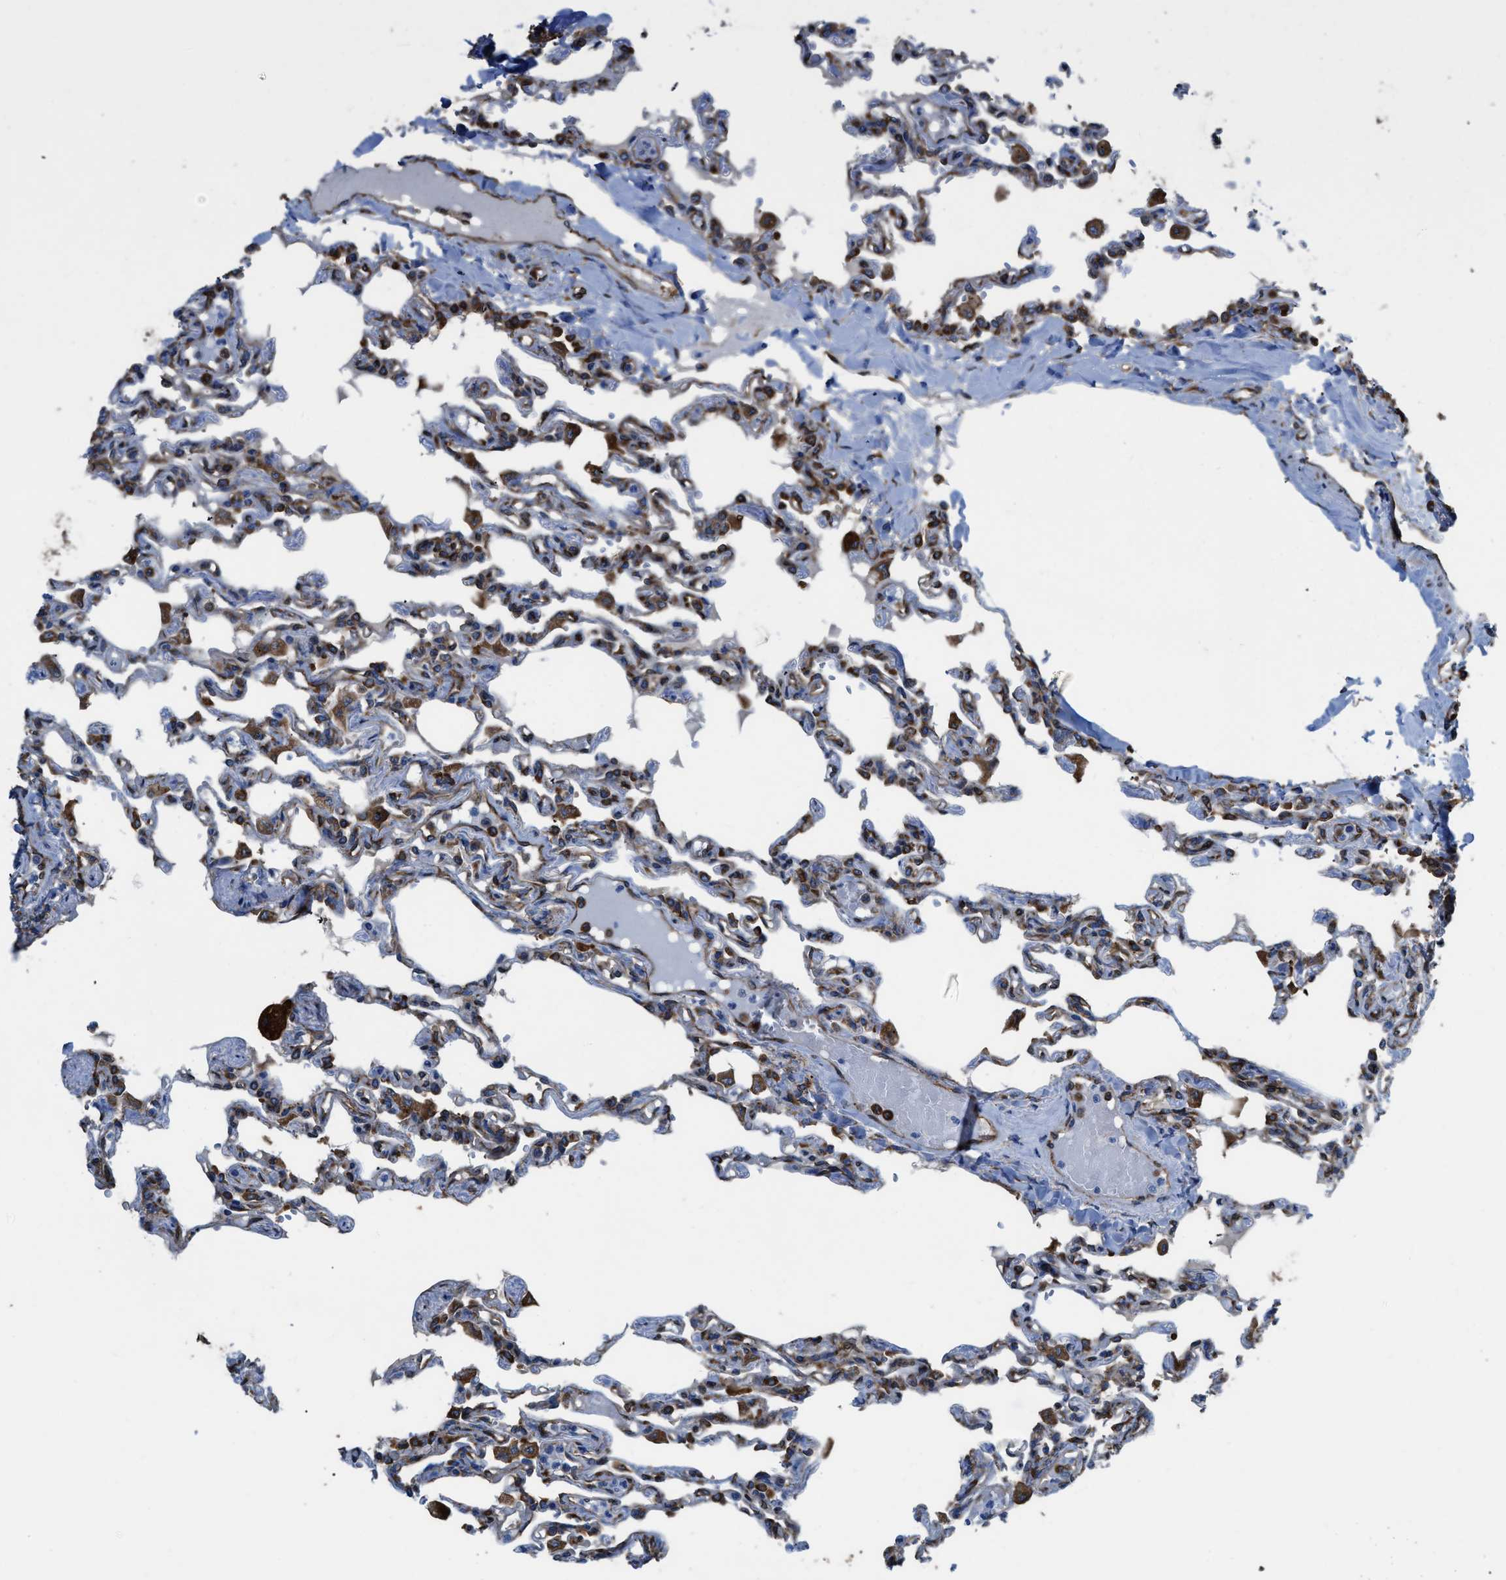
{"staining": {"intensity": "strong", "quantity": "25%-75%", "location": "cytoplasmic/membranous"}, "tissue": "lung", "cell_type": "Alveolar cells", "image_type": "normal", "snomed": [{"axis": "morphology", "description": "Normal tissue, NOS"}, {"axis": "topography", "description": "Lung"}], "caption": "DAB (3,3'-diaminobenzidine) immunohistochemical staining of benign lung demonstrates strong cytoplasmic/membranous protein positivity in approximately 25%-75% of alveolar cells.", "gene": "CAPRIN1", "patient": {"sex": "male", "age": 21}}